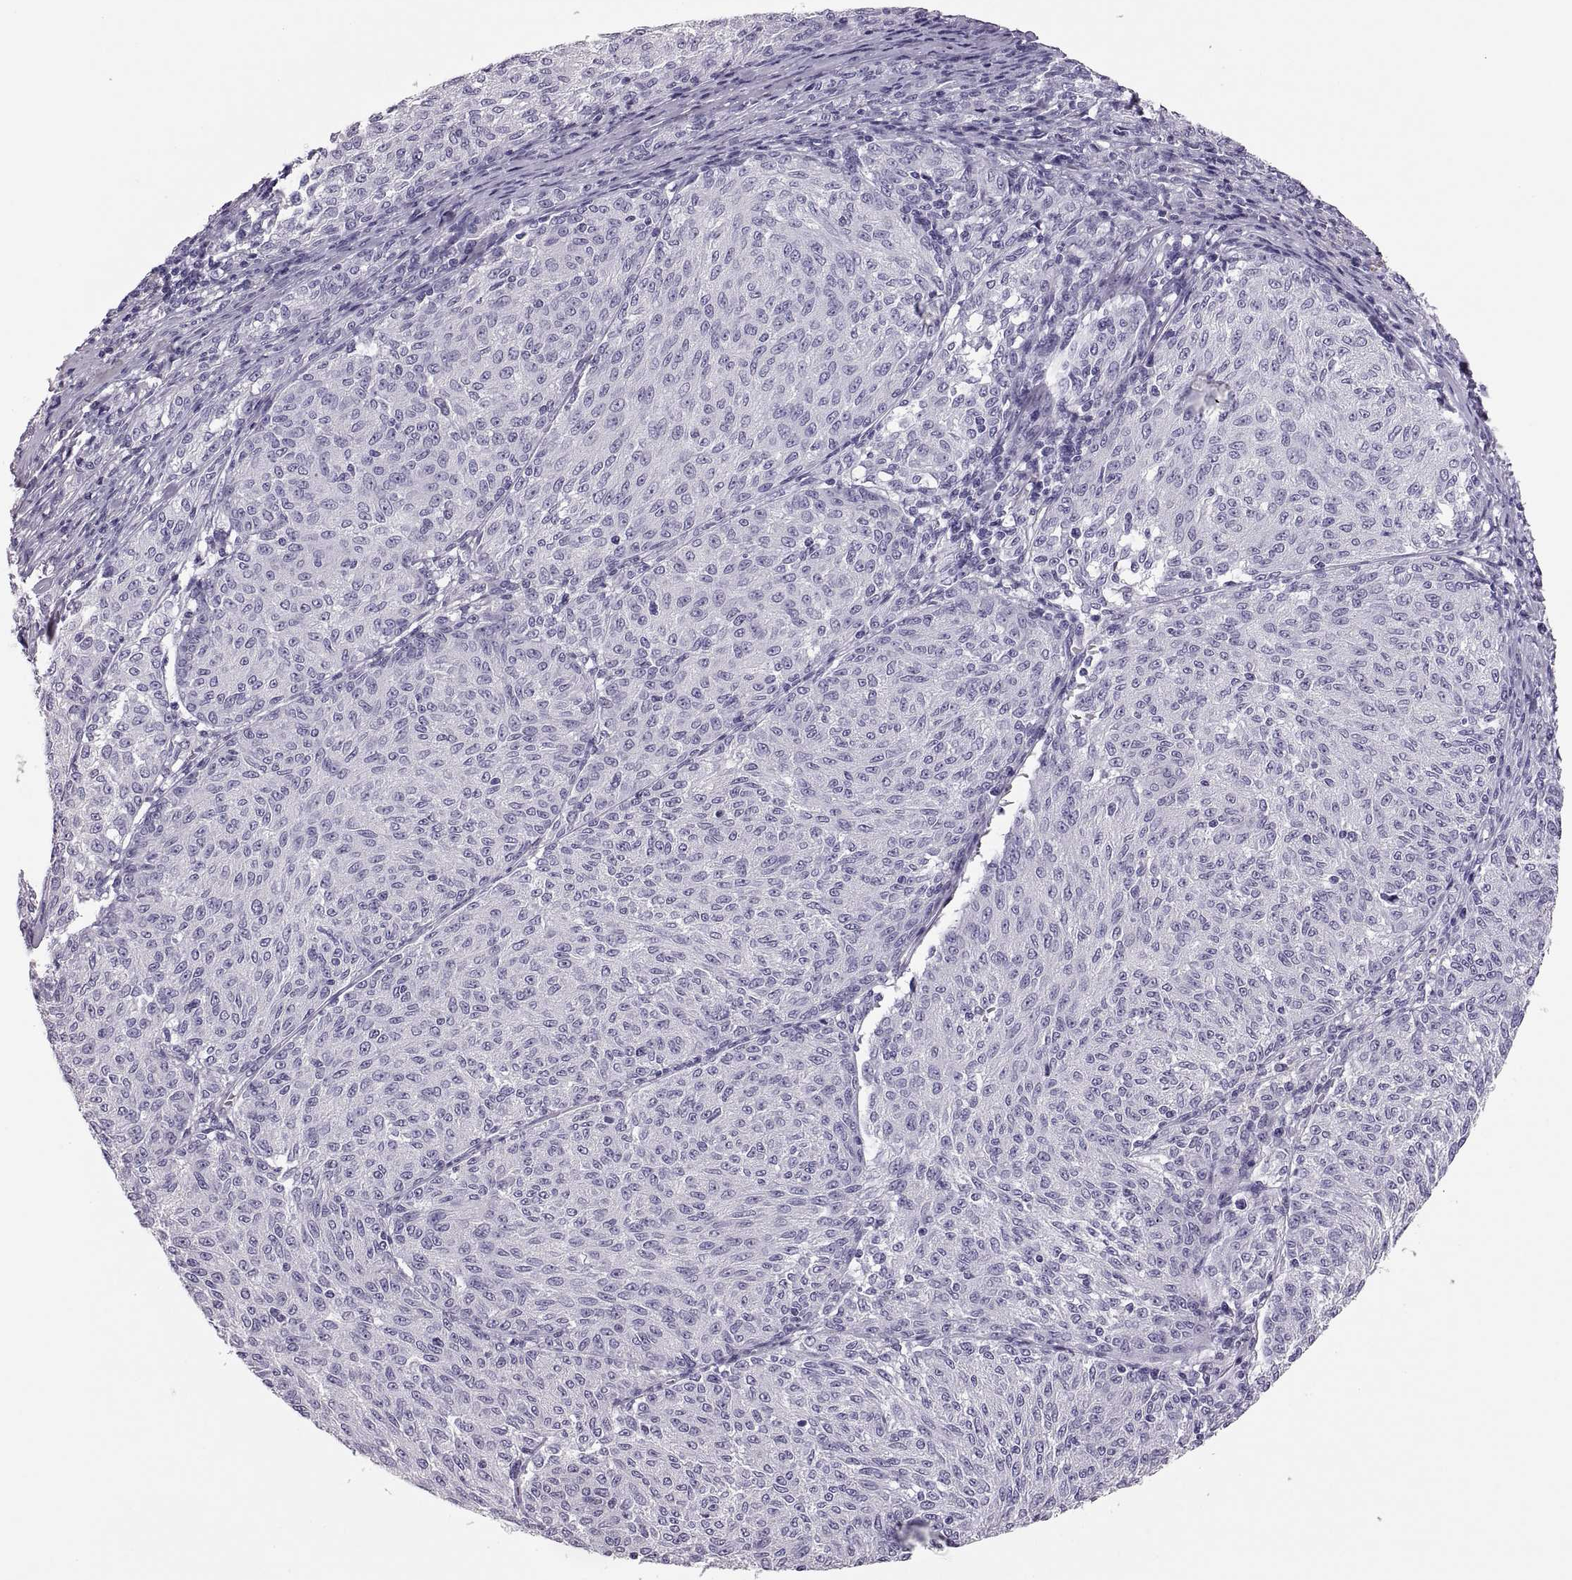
{"staining": {"intensity": "negative", "quantity": "none", "location": "none"}, "tissue": "melanoma", "cell_type": "Tumor cells", "image_type": "cancer", "snomed": [{"axis": "morphology", "description": "Malignant melanoma, NOS"}, {"axis": "topography", "description": "Skin"}], "caption": "Immunohistochemistry of human malignant melanoma exhibits no positivity in tumor cells.", "gene": "QRICH2", "patient": {"sex": "female", "age": 72}}